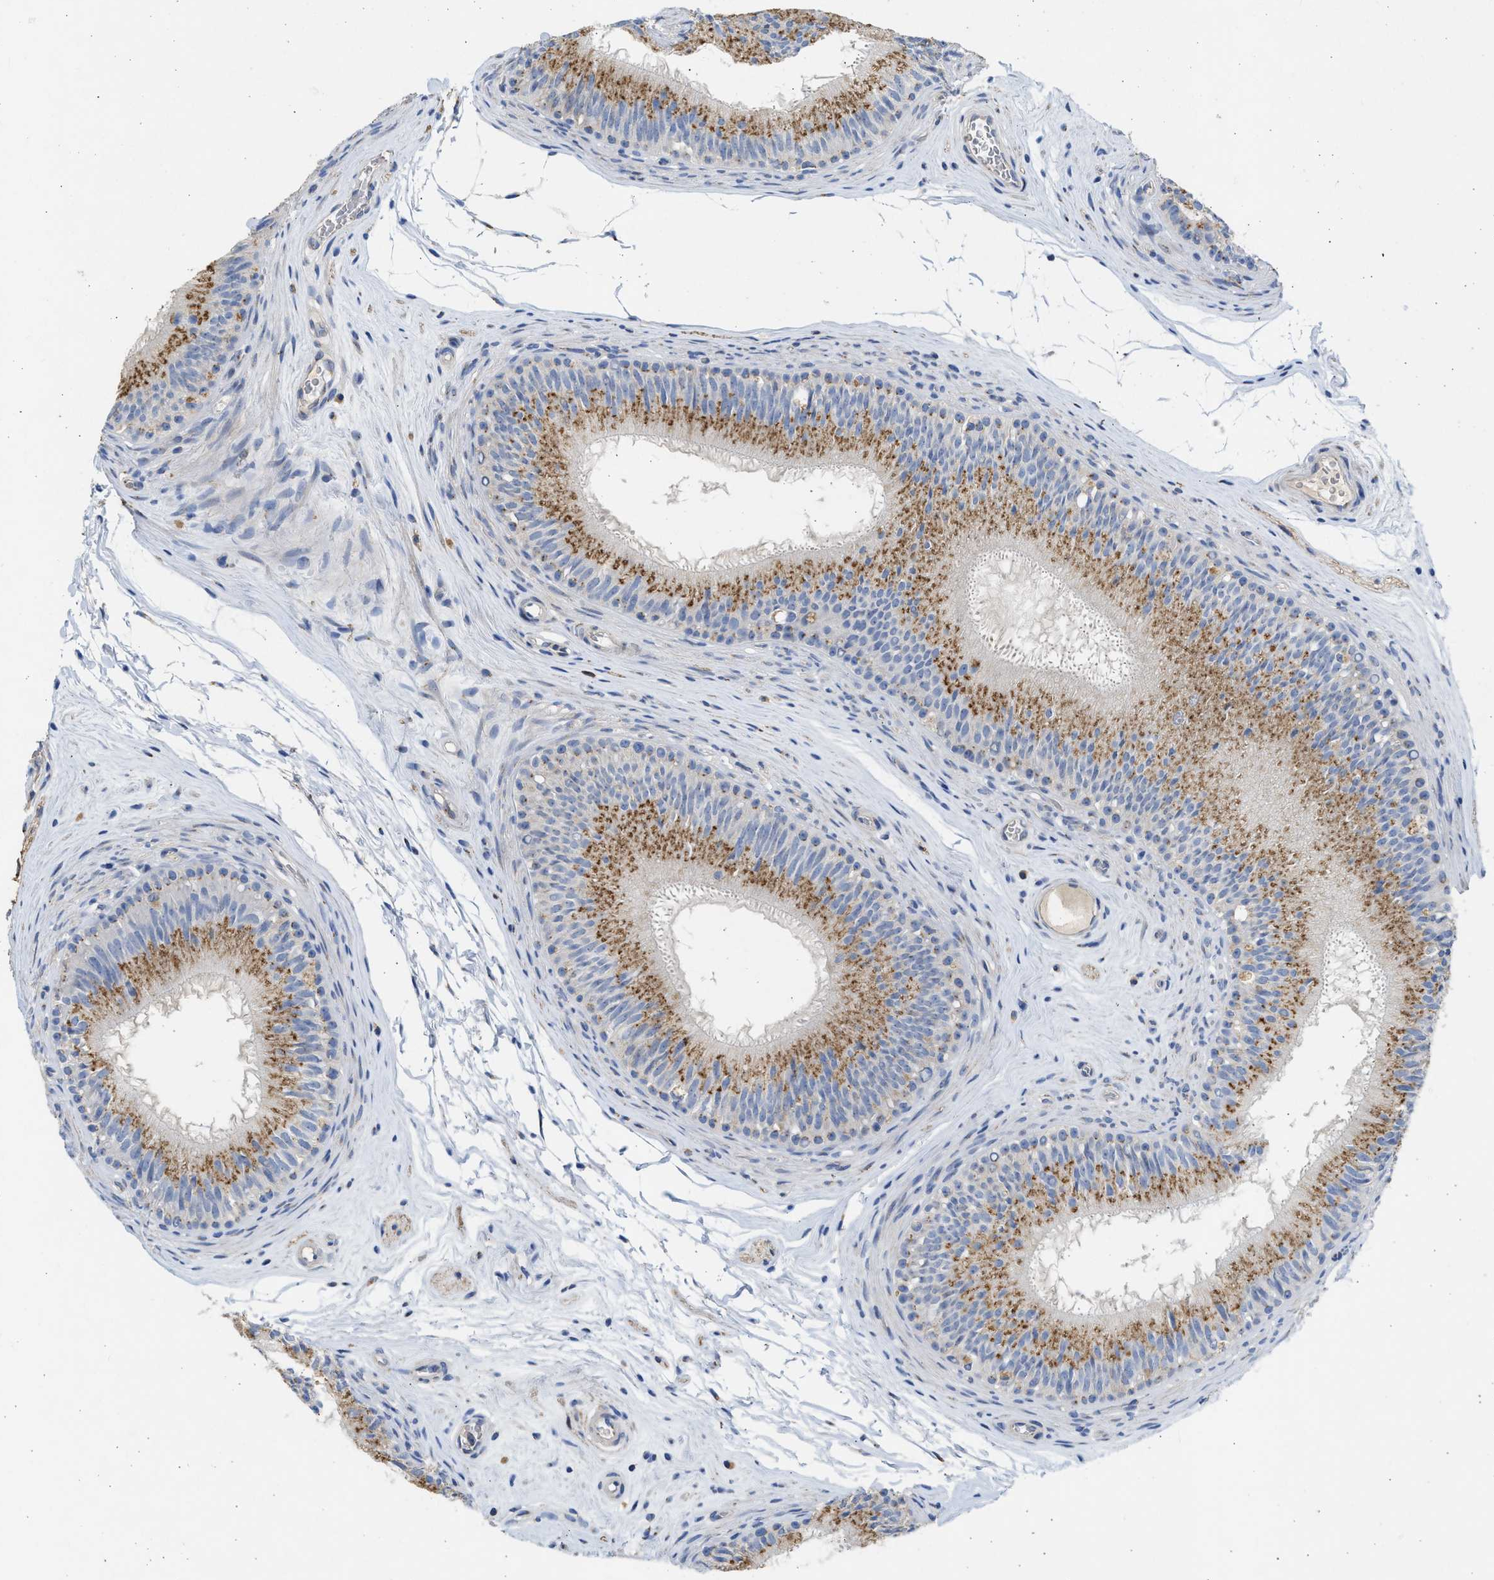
{"staining": {"intensity": "moderate", "quantity": "25%-75%", "location": "cytoplasmic/membranous"}, "tissue": "epididymis", "cell_type": "Glandular cells", "image_type": "normal", "snomed": [{"axis": "morphology", "description": "Normal tissue, NOS"}, {"axis": "topography", "description": "Testis"}, {"axis": "topography", "description": "Epididymis"}], "caption": "The photomicrograph displays staining of benign epididymis, revealing moderate cytoplasmic/membranous protein expression (brown color) within glandular cells. (Stains: DAB in brown, nuclei in blue, Microscopy: brightfield microscopy at high magnification).", "gene": "IPO8", "patient": {"sex": "male", "age": 36}}